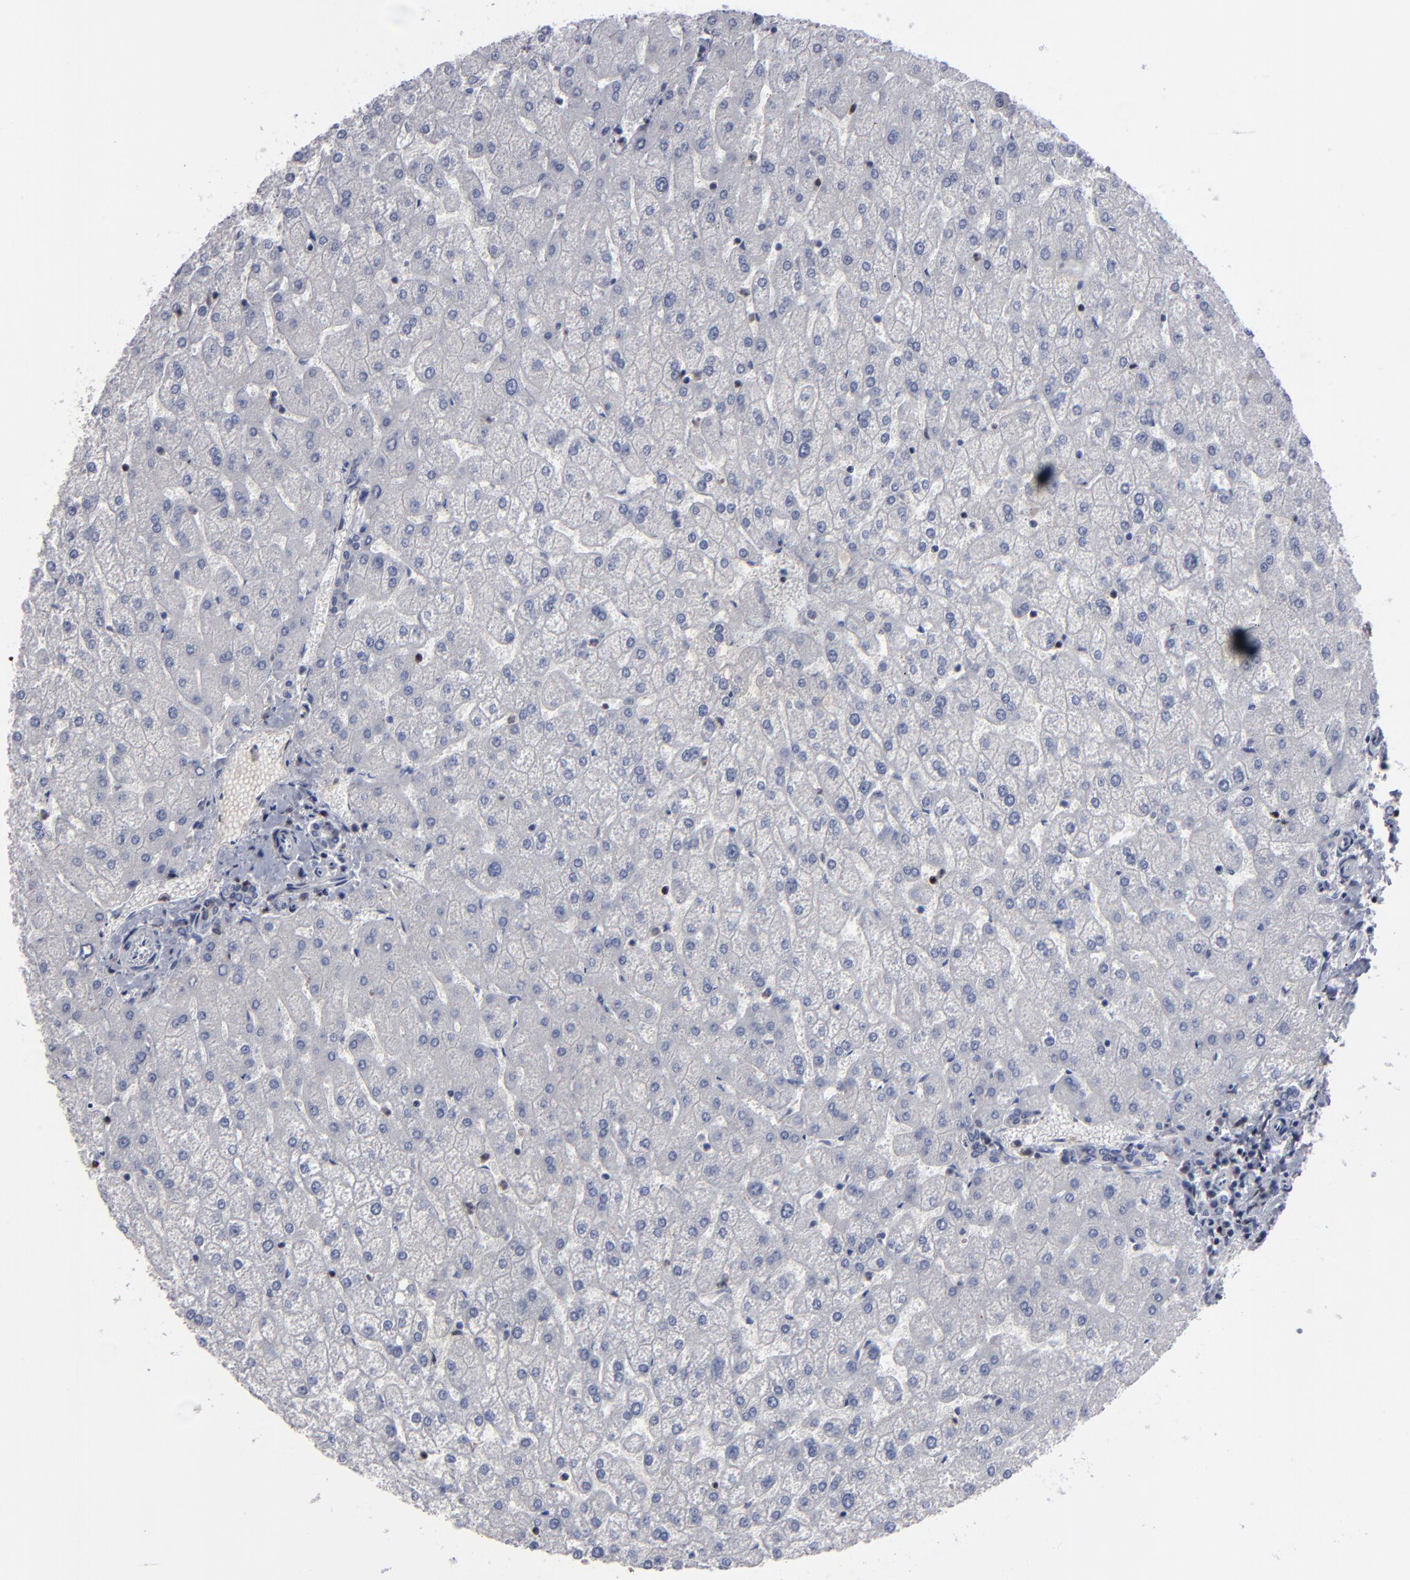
{"staining": {"intensity": "weak", "quantity": ">75%", "location": "cytoplasmic/membranous"}, "tissue": "liver", "cell_type": "Cholangiocytes", "image_type": "normal", "snomed": [{"axis": "morphology", "description": "Normal tissue, NOS"}, {"axis": "topography", "description": "Liver"}], "caption": "Brown immunohistochemical staining in normal human liver demonstrates weak cytoplasmic/membranous expression in approximately >75% of cholangiocytes. (DAB (3,3'-diaminobenzidine) = brown stain, brightfield microscopy at high magnification).", "gene": "KIAA2026", "patient": {"sex": "female", "age": 32}}